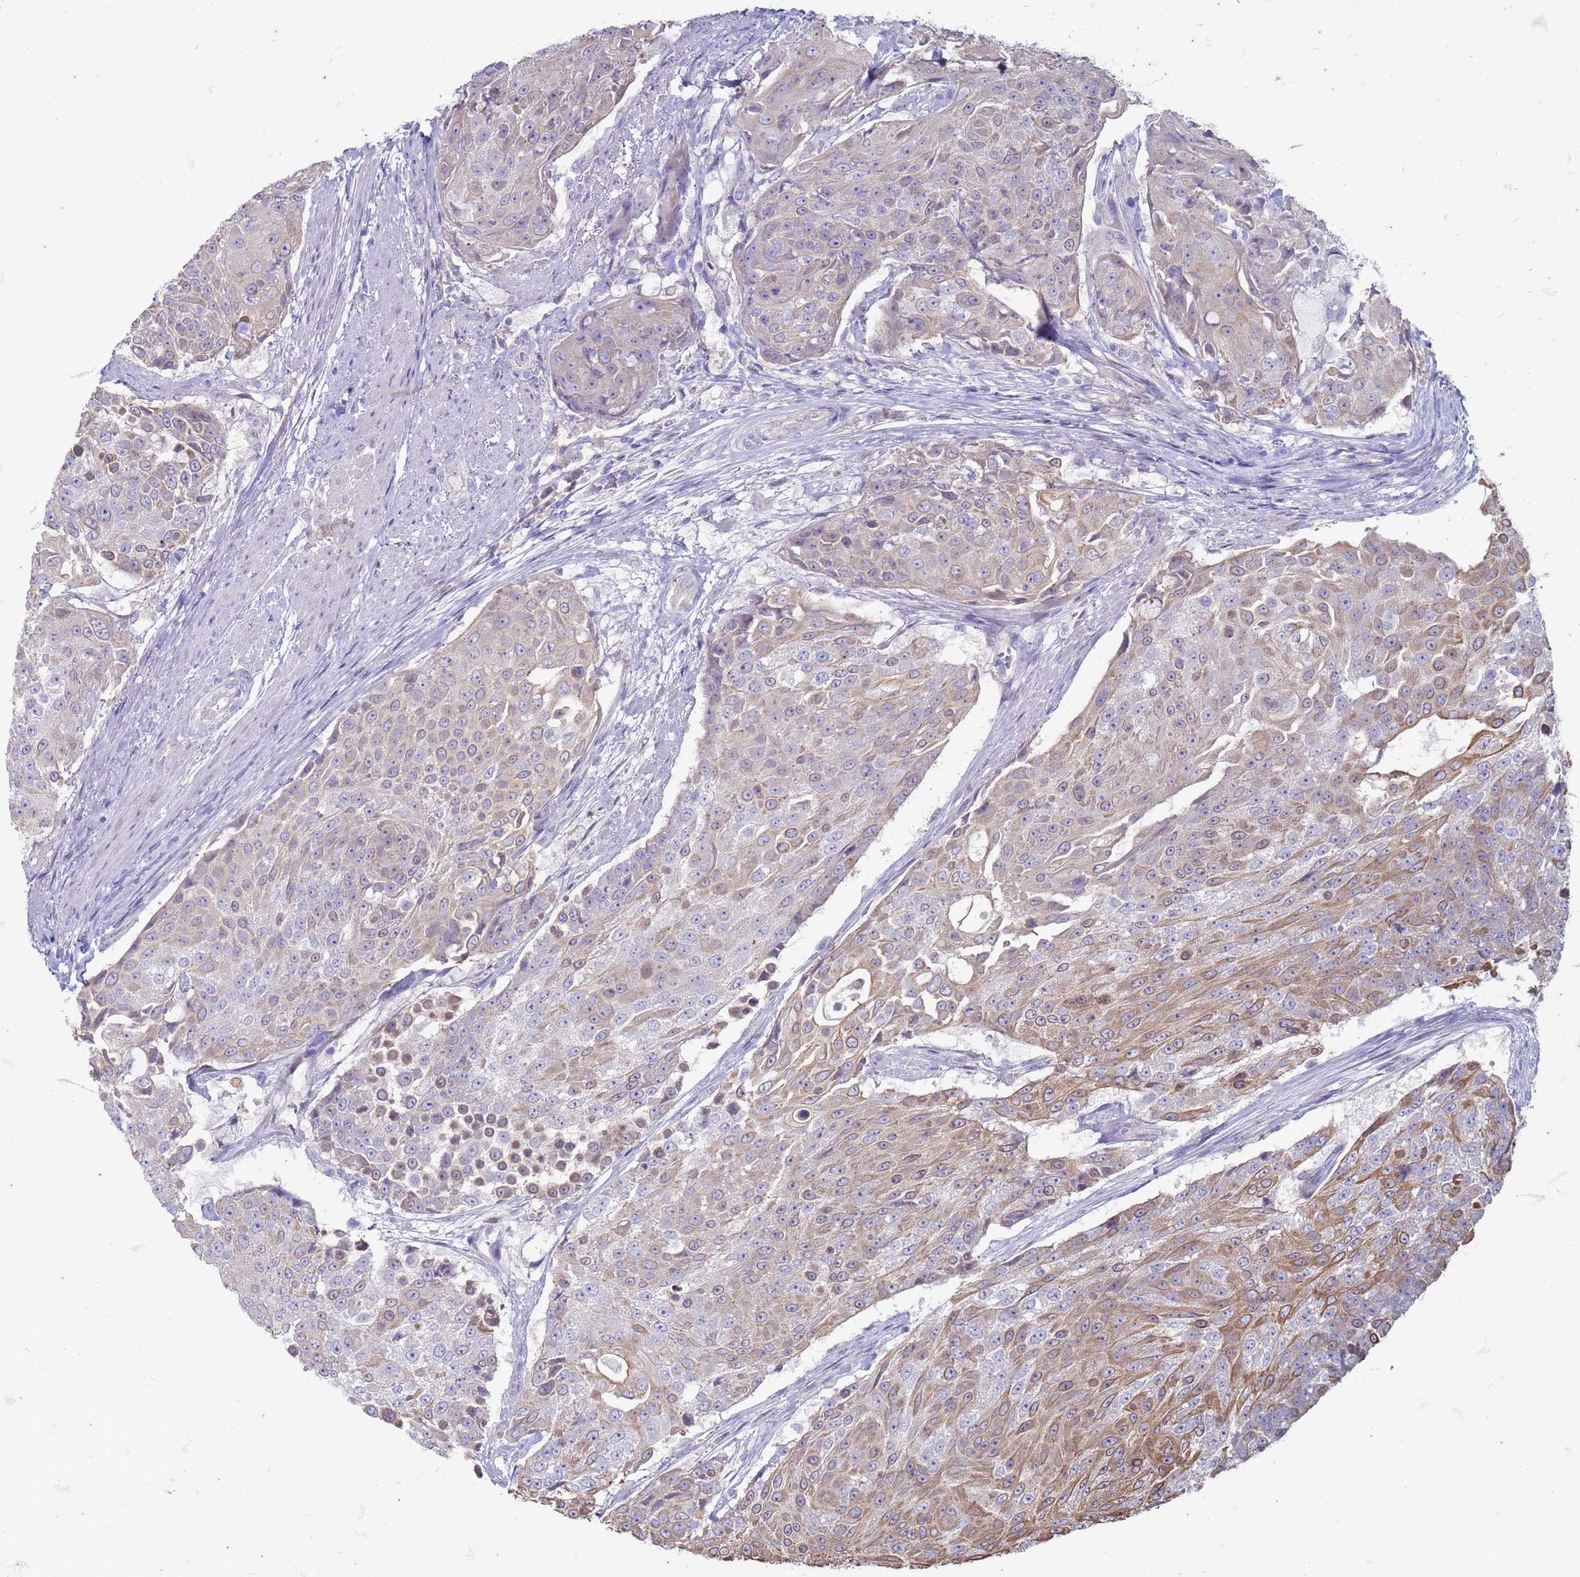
{"staining": {"intensity": "moderate", "quantity": "<25%", "location": "cytoplasmic/membranous"}, "tissue": "urothelial cancer", "cell_type": "Tumor cells", "image_type": "cancer", "snomed": [{"axis": "morphology", "description": "Urothelial carcinoma, High grade"}, {"axis": "topography", "description": "Urinary bladder"}], "caption": "Human urothelial carcinoma (high-grade) stained with a brown dye exhibits moderate cytoplasmic/membranous positive positivity in approximately <25% of tumor cells.", "gene": "SUCO", "patient": {"sex": "female", "age": 63}}